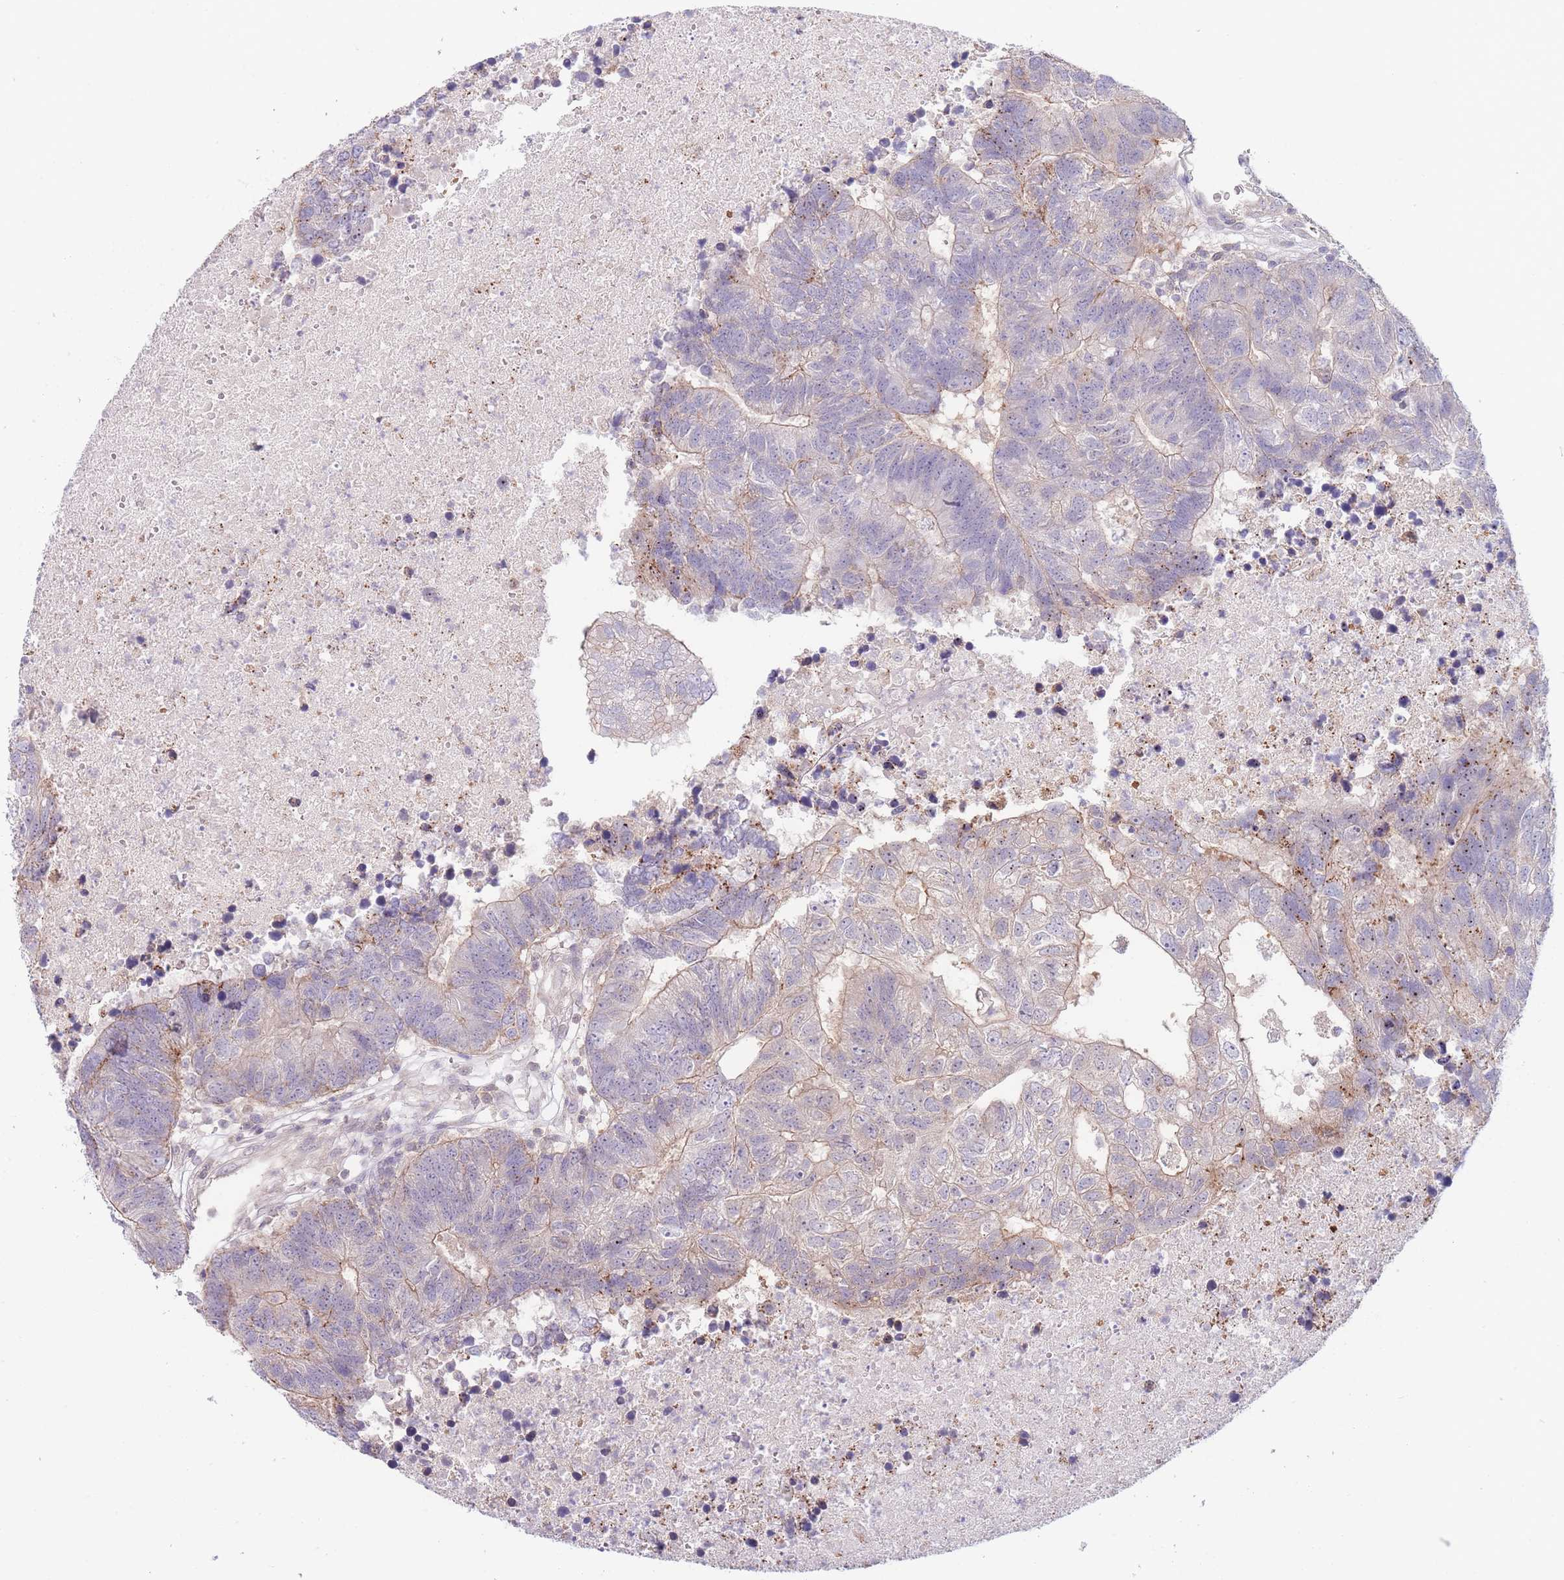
{"staining": {"intensity": "weak", "quantity": "25%-75%", "location": "cytoplasmic/membranous"}, "tissue": "colorectal cancer", "cell_type": "Tumor cells", "image_type": "cancer", "snomed": [{"axis": "morphology", "description": "Adenocarcinoma, NOS"}, {"axis": "topography", "description": "Colon"}], "caption": "The photomicrograph reveals staining of adenocarcinoma (colorectal), revealing weak cytoplasmic/membranous protein positivity (brown color) within tumor cells. The protein is stained brown, and the nuclei are stained in blue (DAB (3,3'-diaminobenzidine) IHC with brightfield microscopy, high magnification).", "gene": "SPHKAP", "patient": {"sex": "female", "age": 48}}